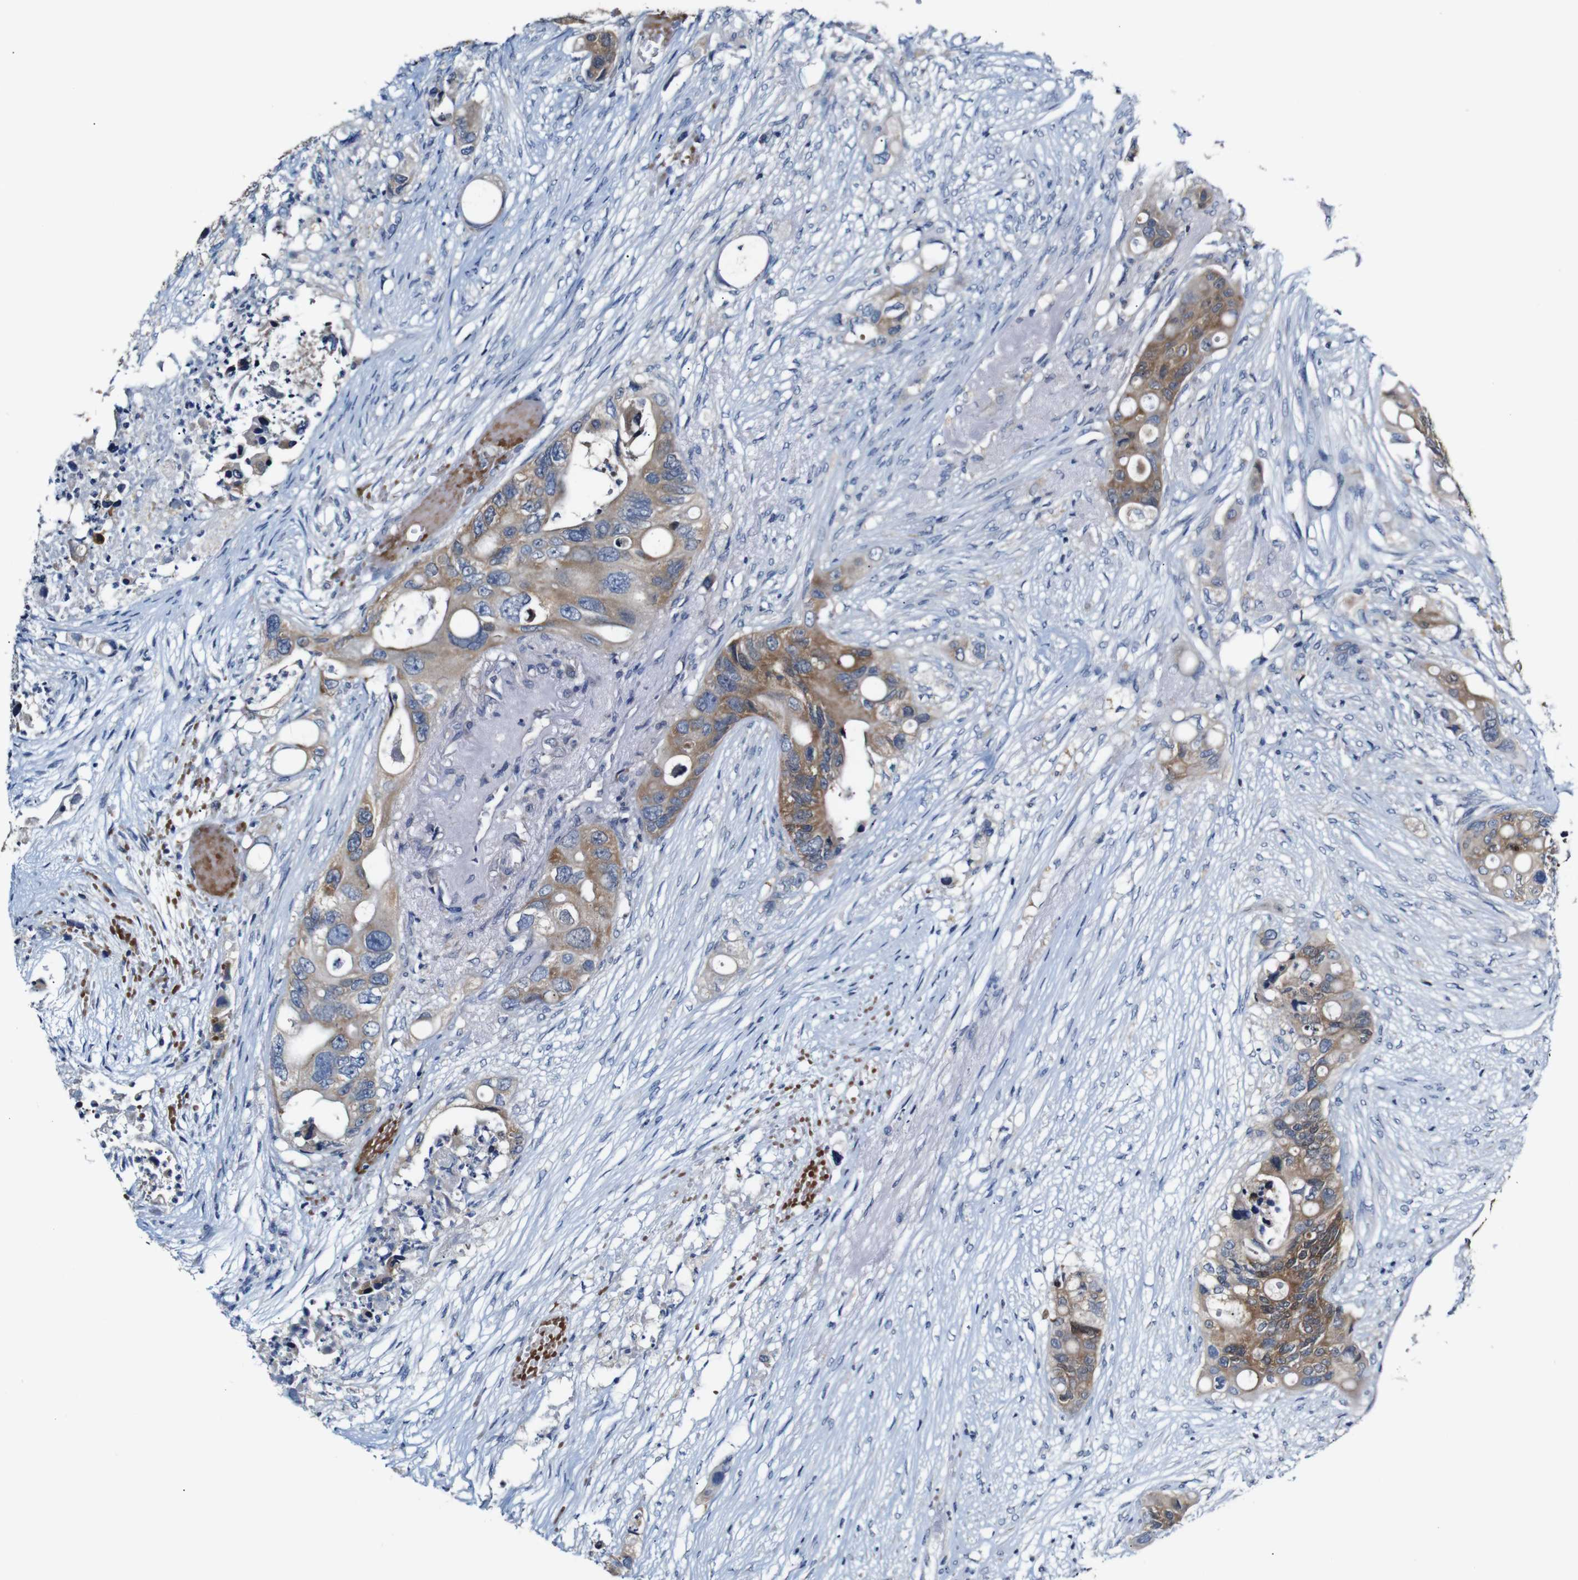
{"staining": {"intensity": "moderate", "quantity": ">75%", "location": "cytoplasmic/membranous"}, "tissue": "colorectal cancer", "cell_type": "Tumor cells", "image_type": "cancer", "snomed": [{"axis": "morphology", "description": "Adenocarcinoma, NOS"}, {"axis": "topography", "description": "Colon"}], "caption": "This is an image of immunohistochemistry staining of adenocarcinoma (colorectal), which shows moderate positivity in the cytoplasmic/membranous of tumor cells.", "gene": "TBC1D32", "patient": {"sex": "female", "age": 57}}